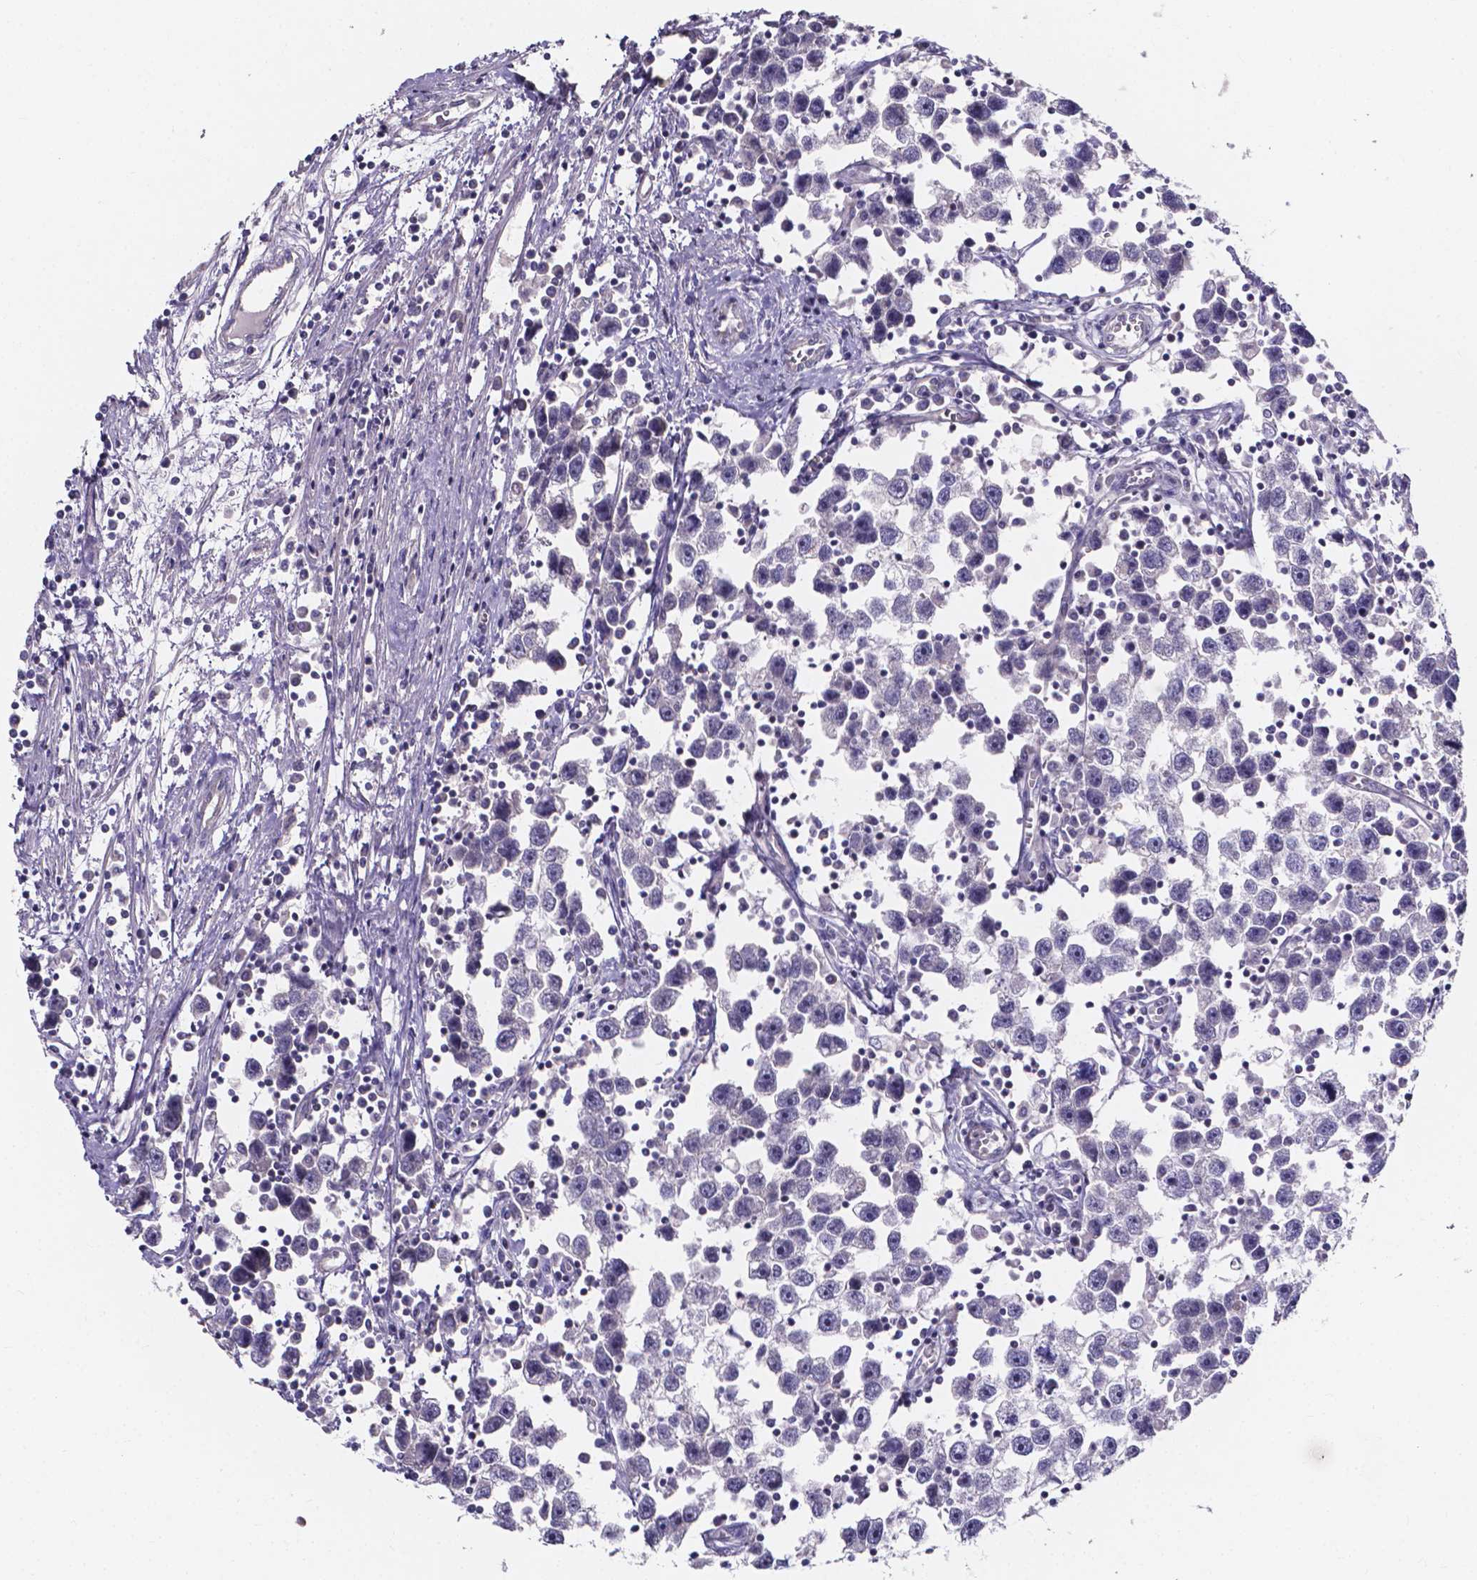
{"staining": {"intensity": "negative", "quantity": "none", "location": "none"}, "tissue": "testis cancer", "cell_type": "Tumor cells", "image_type": "cancer", "snomed": [{"axis": "morphology", "description": "Seminoma, NOS"}, {"axis": "topography", "description": "Testis"}], "caption": "A histopathology image of human seminoma (testis) is negative for staining in tumor cells.", "gene": "THEMIS", "patient": {"sex": "male", "age": 30}}